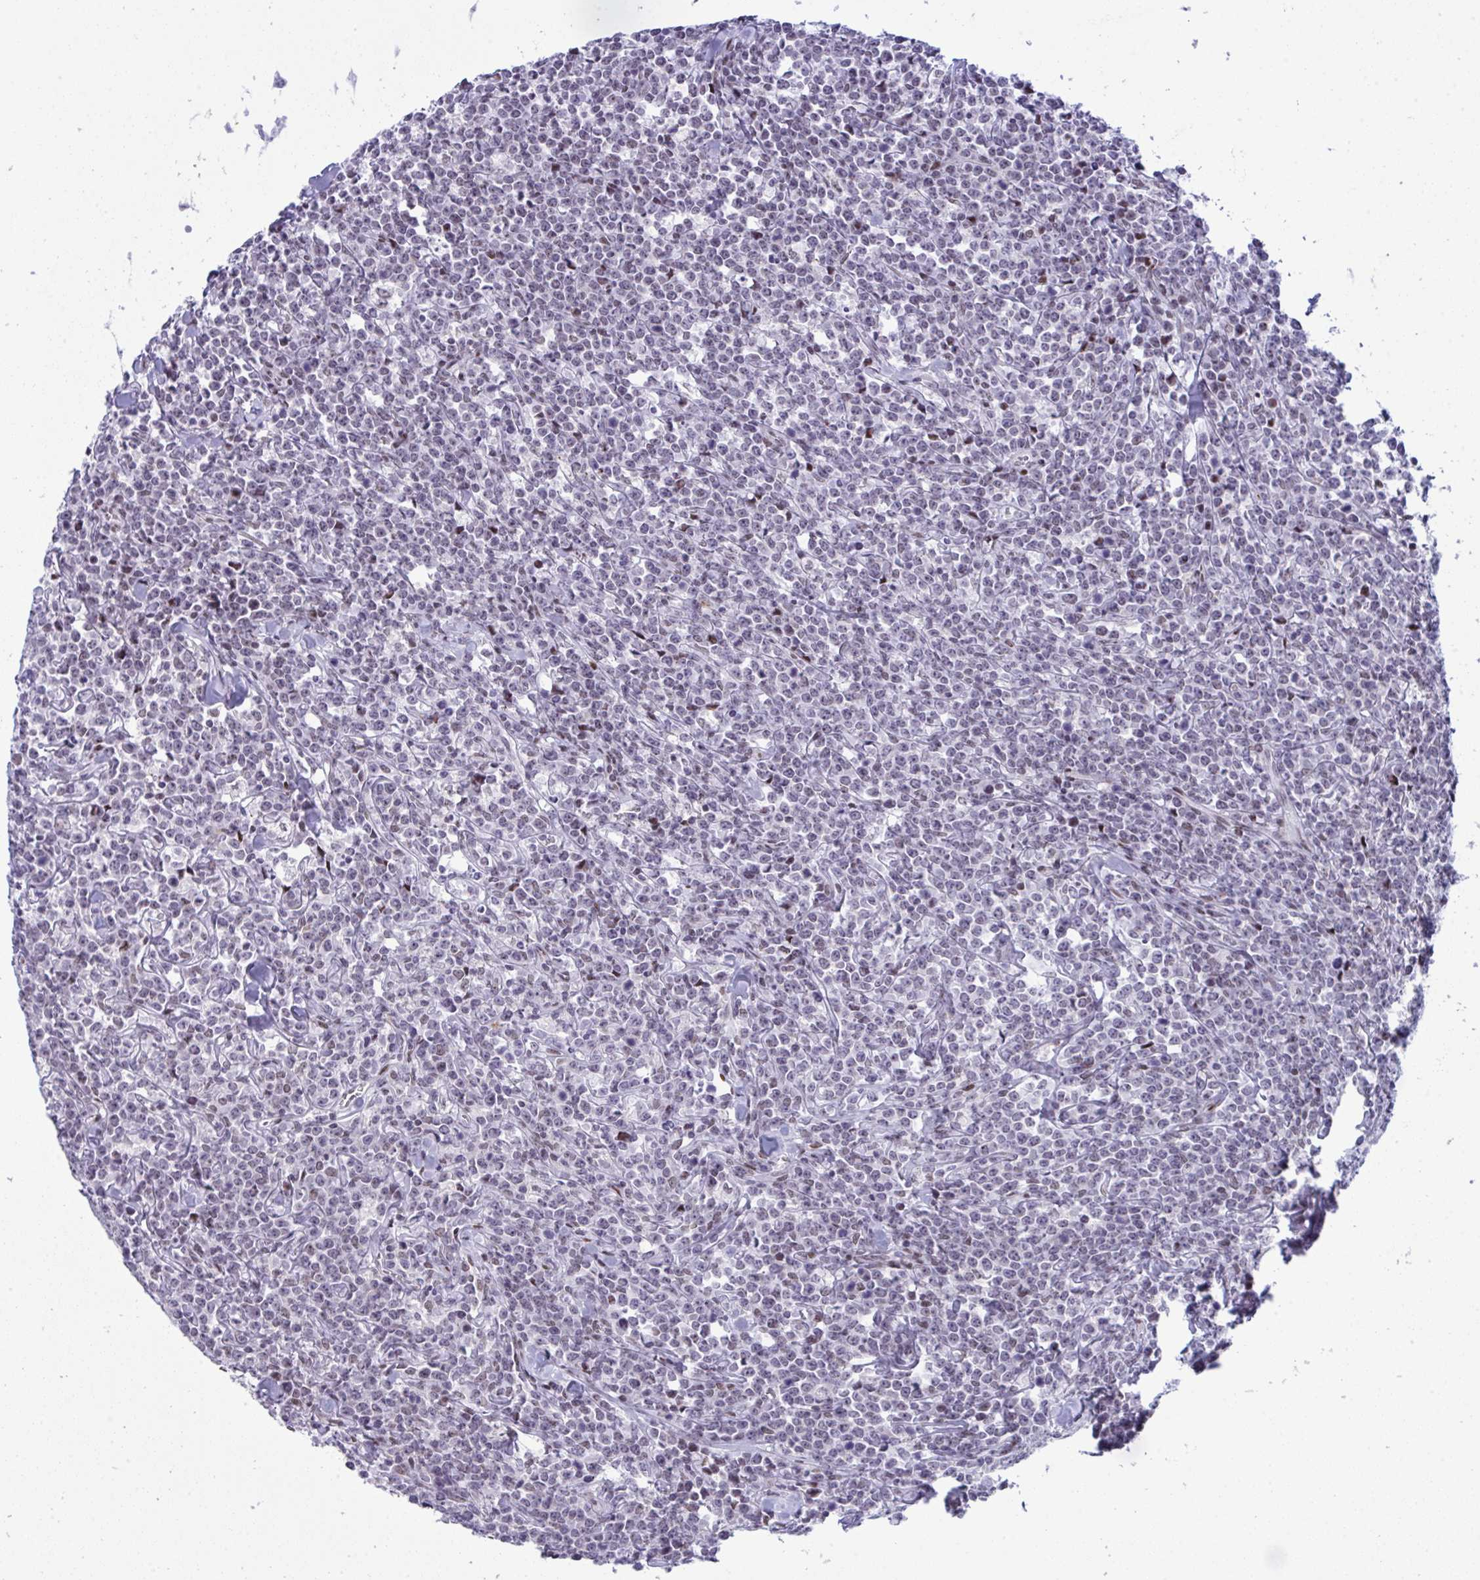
{"staining": {"intensity": "negative", "quantity": "none", "location": "none"}, "tissue": "lymphoma", "cell_type": "Tumor cells", "image_type": "cancer", "snomed": [{"axis": "morphology", "description": "Malignant lymphoma, non-Hodgkin's type, High grade"}, {"axis": "topography", "description": "Small intestine"}], "caption": "Lymphoma stained for a protein using immunohistochemistry displays no expression tumor cells.", "gene": "ZFHX3", "patient": {"sex": "female", "age": 56}}